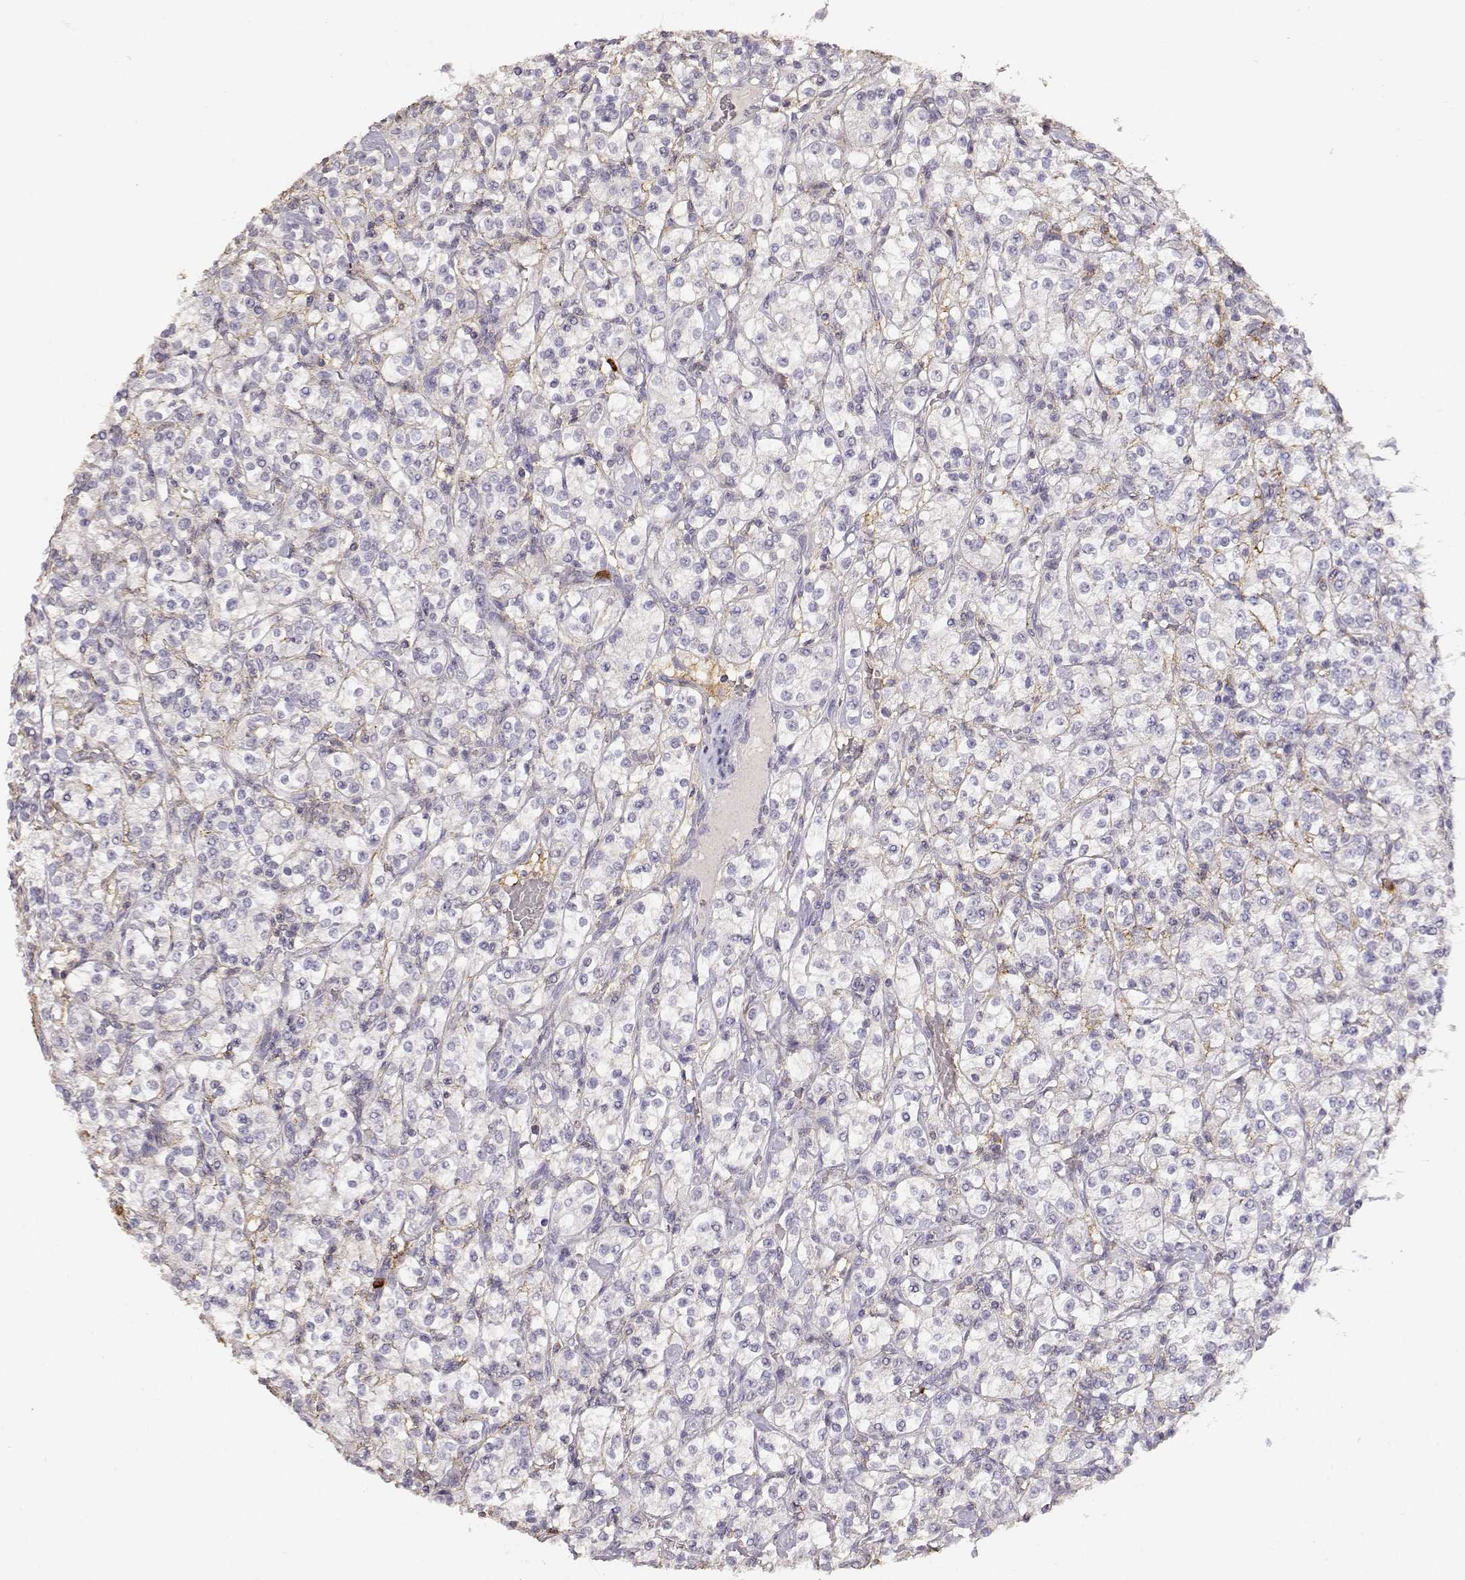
{"staining": {"intensity": "weak", "quantity": "25%-75%", "location": "cytoplasmic/membranous"}, "tissue": "renal cancer", "cell_type": "Tumor cells", "image_type": "cancer", "snomed": [{"axis": "morphology", "description": "Adenocarcinoma, NOS"}, {"axis": "topography", "description": "Kidney"}], "caption": "Human renal adenocarcinoma stained with a protein marker reveals weak staining in tumor cells.", "gene": "TNFRSF10C", "patient": {"sex": "male", "age": 77}}